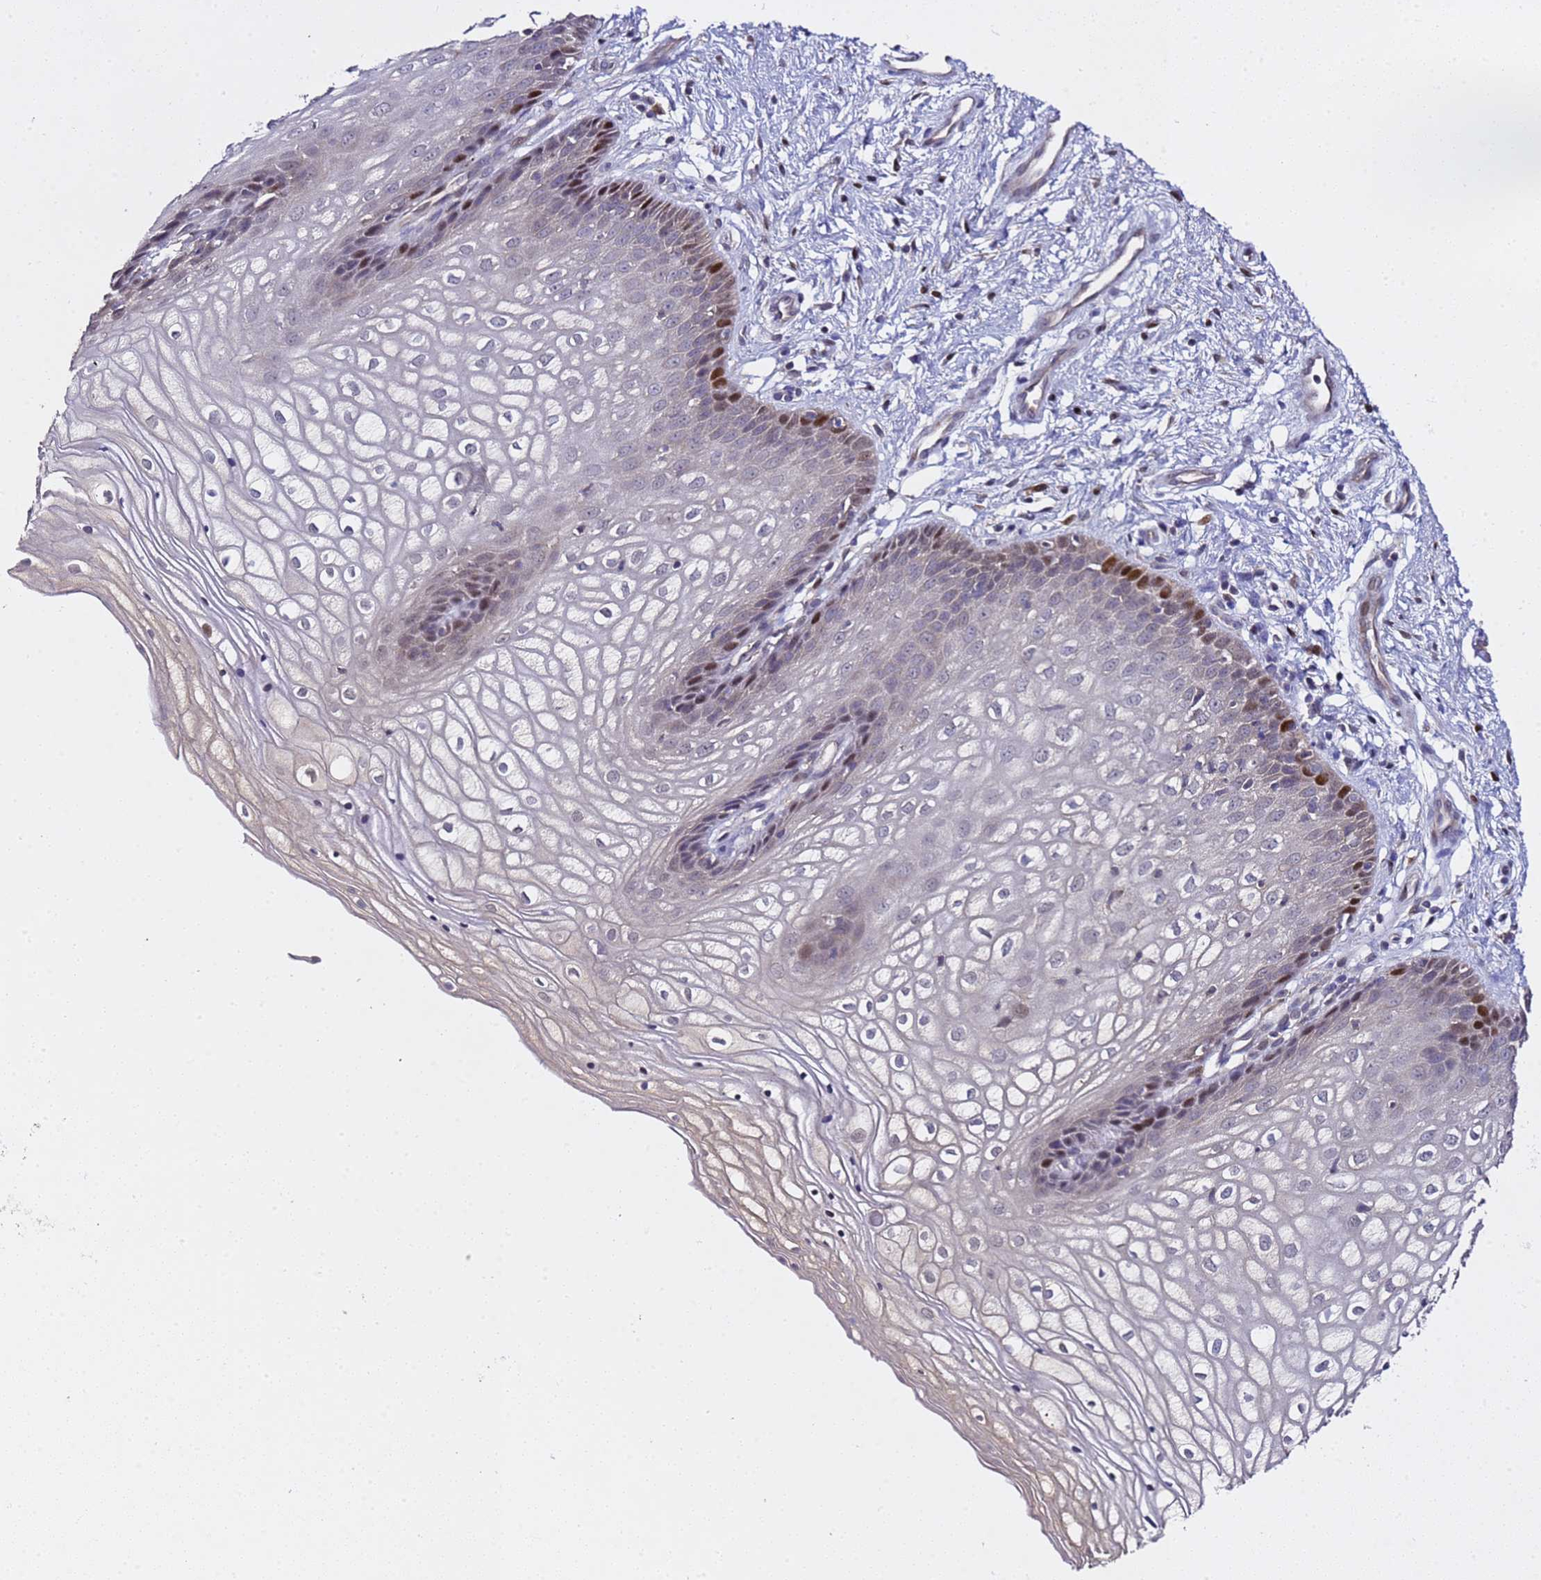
{"staining": {"intensity": "moderate", "quantity": "<25%", "location": "nuclear"}, "tissue": "vagina", "cell_type": "Squamous epithelial cells", "image_type": "normal", "snomed": [{"axis": "morphology", "description": "Normal tissue, NOS"}, {"axis": "topography", "description": "Vagina"}], "caption": "Vagina stained with IHC reveals moderate nuclear expression in about <25% of squamous epithelial cells.", "gene": "ALG3", "patient": {"sex": "female", "age": 34}}